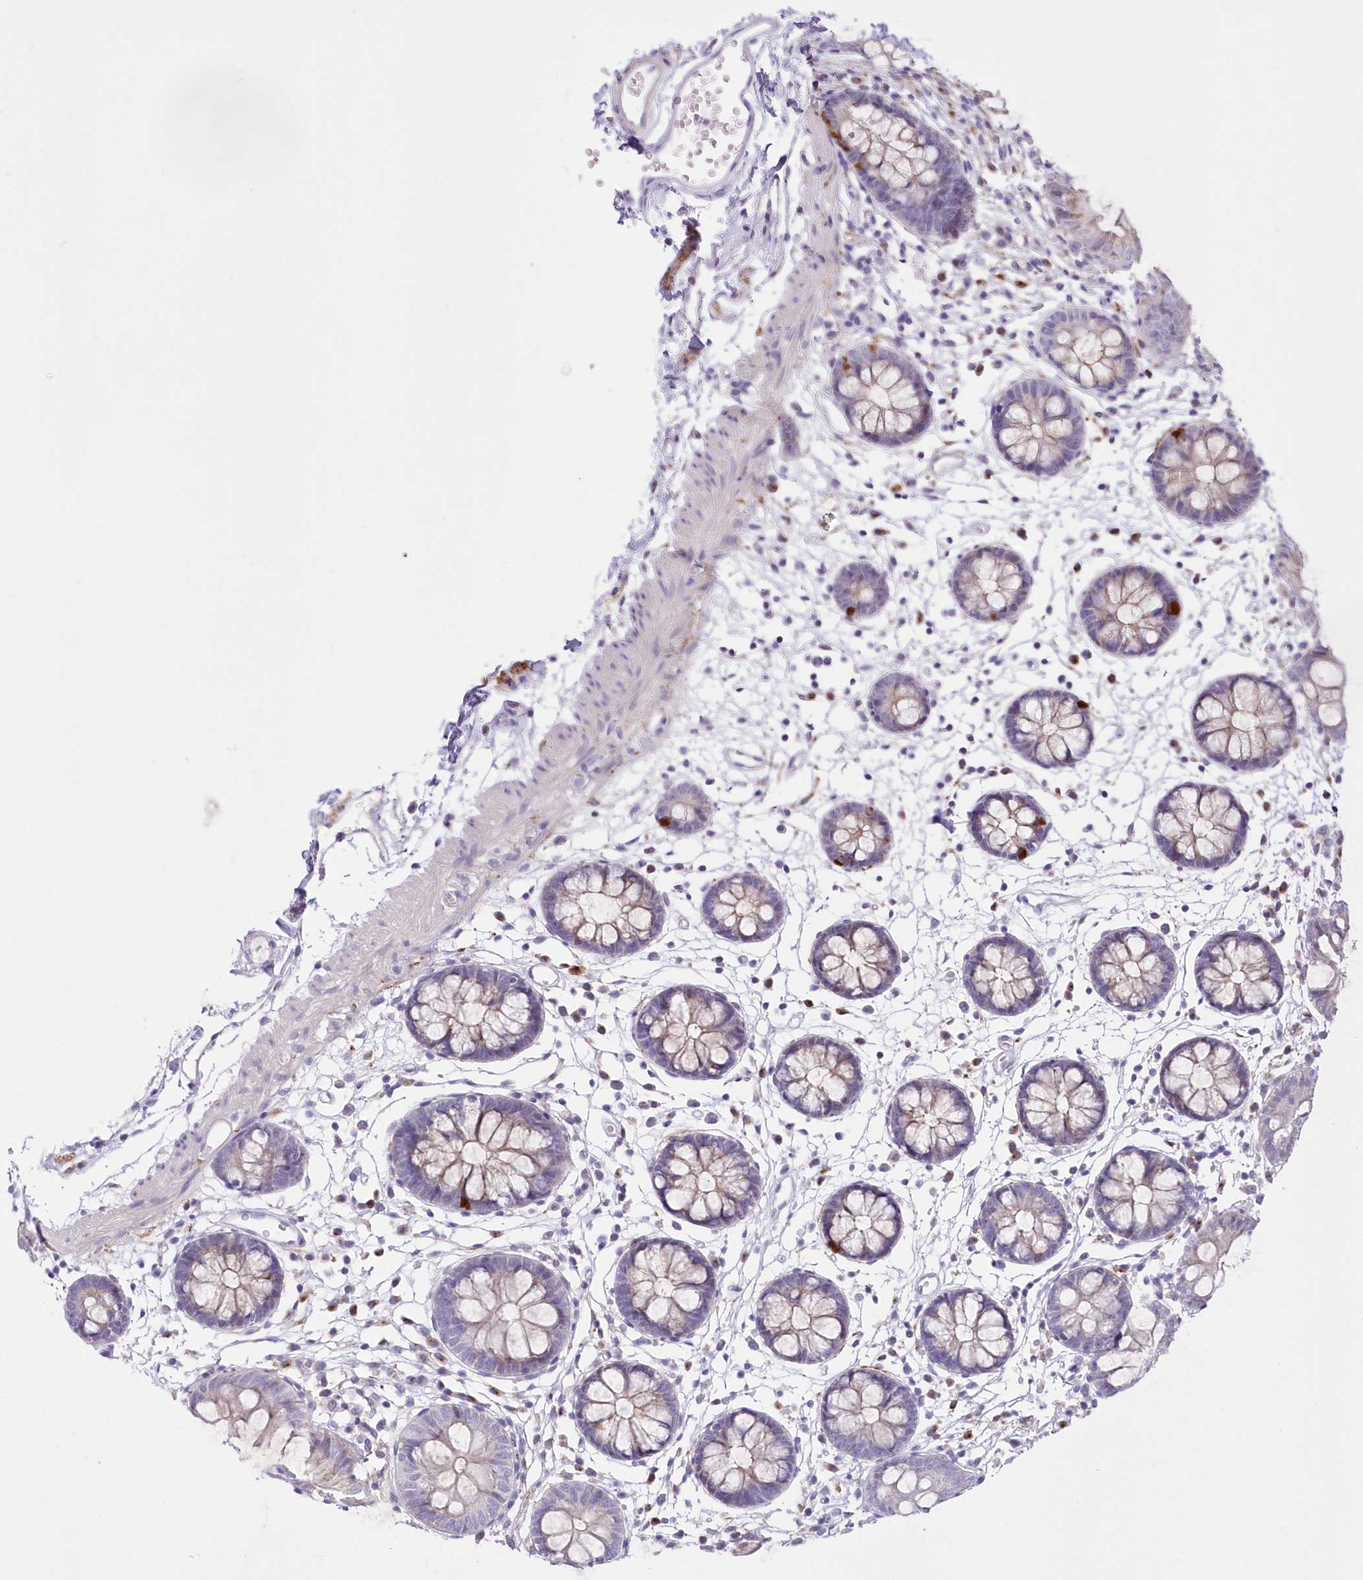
{"staining": {"intensity": "negative", "quantity": "none", "location": "none"}, "tissue": "colon", "cell_type": "Endothelial cells", "image_type": "normal", "snomed": [{"axis": "morphology", "description": "Normal tissue, NOS"}, {"axis": "topography", "description": "Colon"}], "caption": "Endothelial cells are negative for brown protein staining in unremarkable colon. (DAB (3,3'-diaminobenzidine) immunohistochemistry, high magnification).", "gene": "FAM241B", "patient": {"sex": "male", "age": 56}}